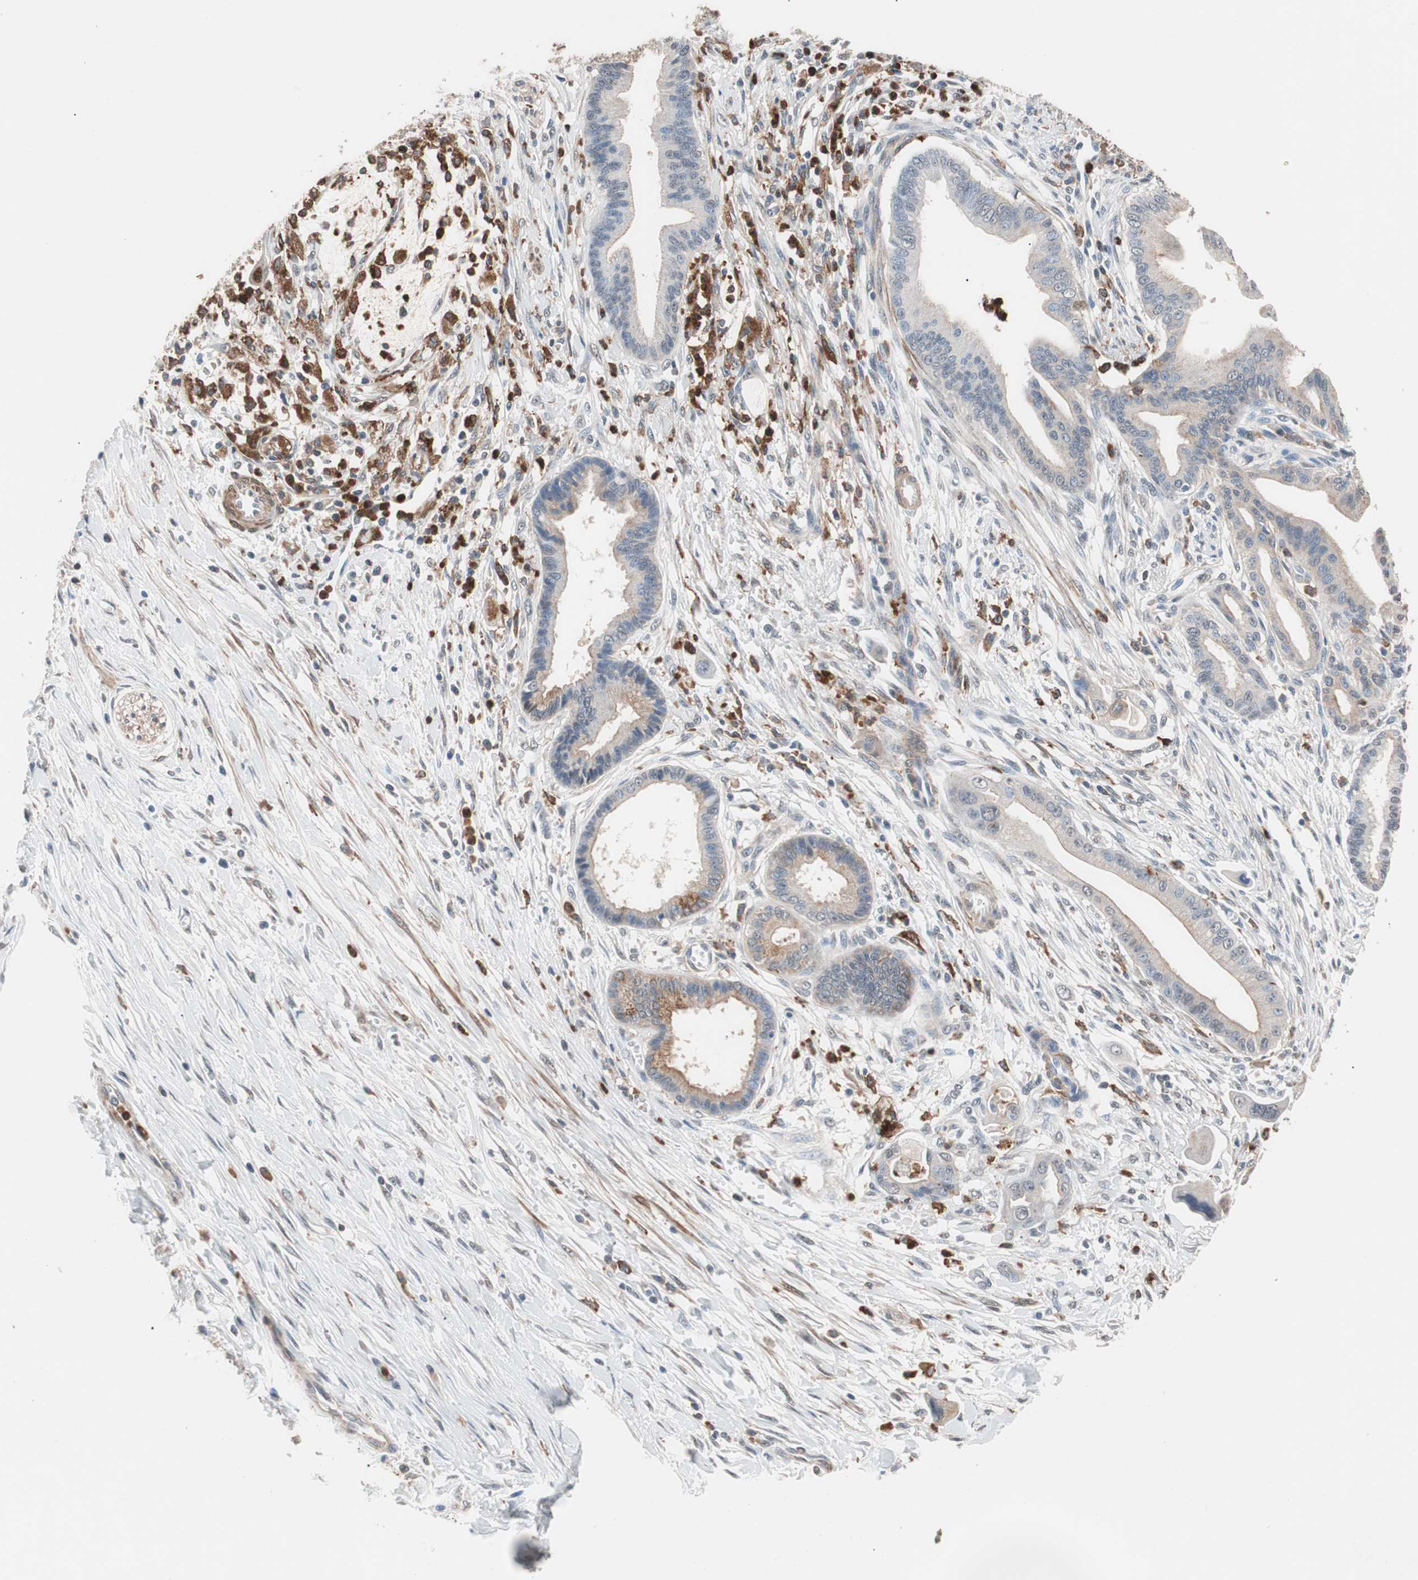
{"staining": {"intensity": "weak", "quantity": "<25%", "location": "cytoplasmic/membranous"}, "tissue": "pancreatic cancer", "cell_type": "Tumor cells", "image_type": "cancer", "snomed": [{"axis": "morphology", "description": "Adenocarcinoma, NOS"}, {"axis": "topography", "description": "Pancreas"}], "caption": "A histopathology image of pancreatic cancer stained for a protein demonstrates no brown staining in tumor cells.", "gene": "LITAF", "patient": {"sex": "male", "age": 59}}